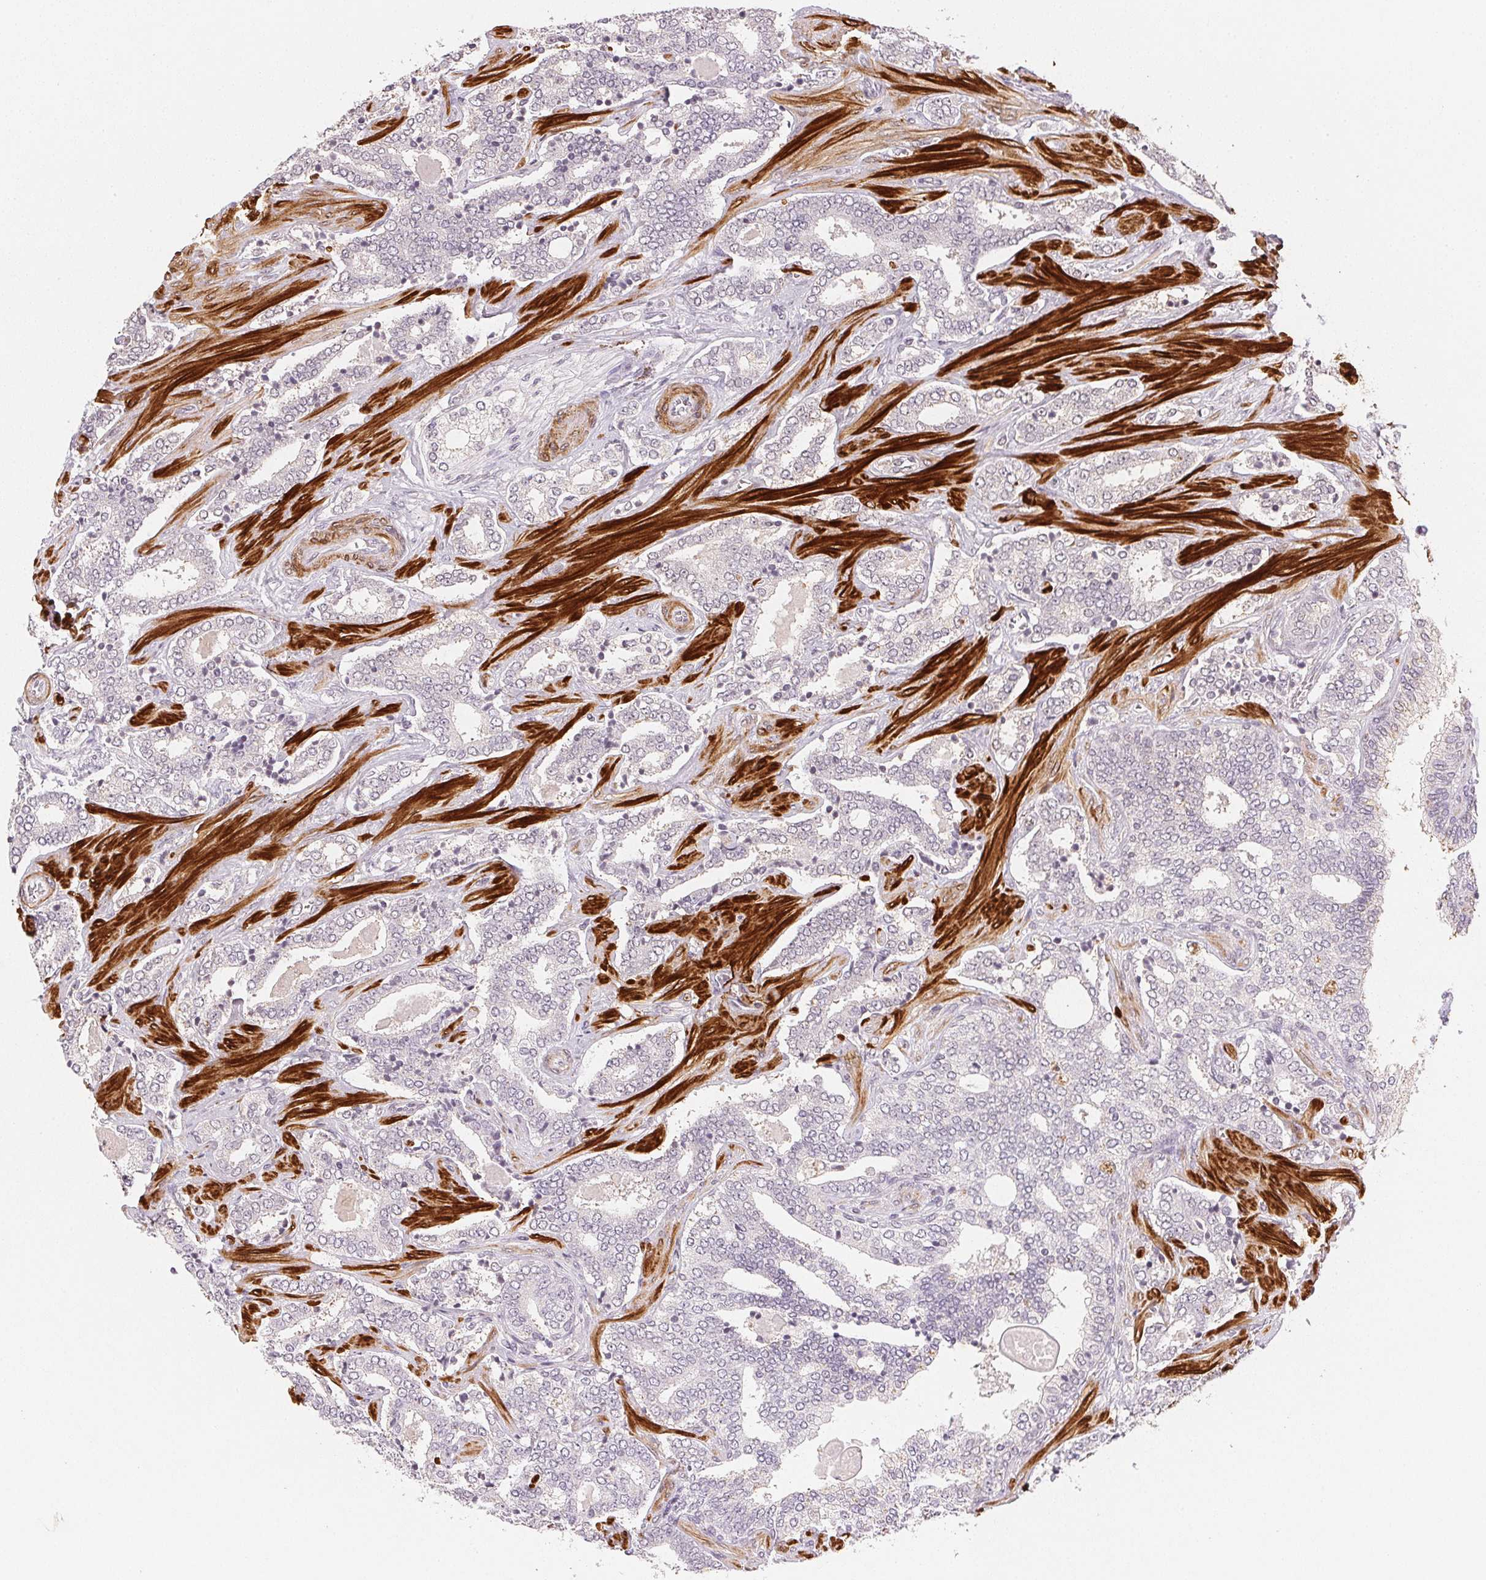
{"staining": {"intensity": "negative", "quantity": "none", "location": "none"}, "tissue": "prostate cancer", "cell_type": "Tumor cells", "image_type": "cancer", "snomed": [{"axis": "morphology", "description": "Adenocarcinoma, High grade"}, {"axis": "topography", "description": "Prostate"}], "caption": "A histopathology image of prostate cancer stained for a protein displays no brown staining in tumor cells.", "gene": "SMTN", "patient": {"sex": "male", "age": 60}}